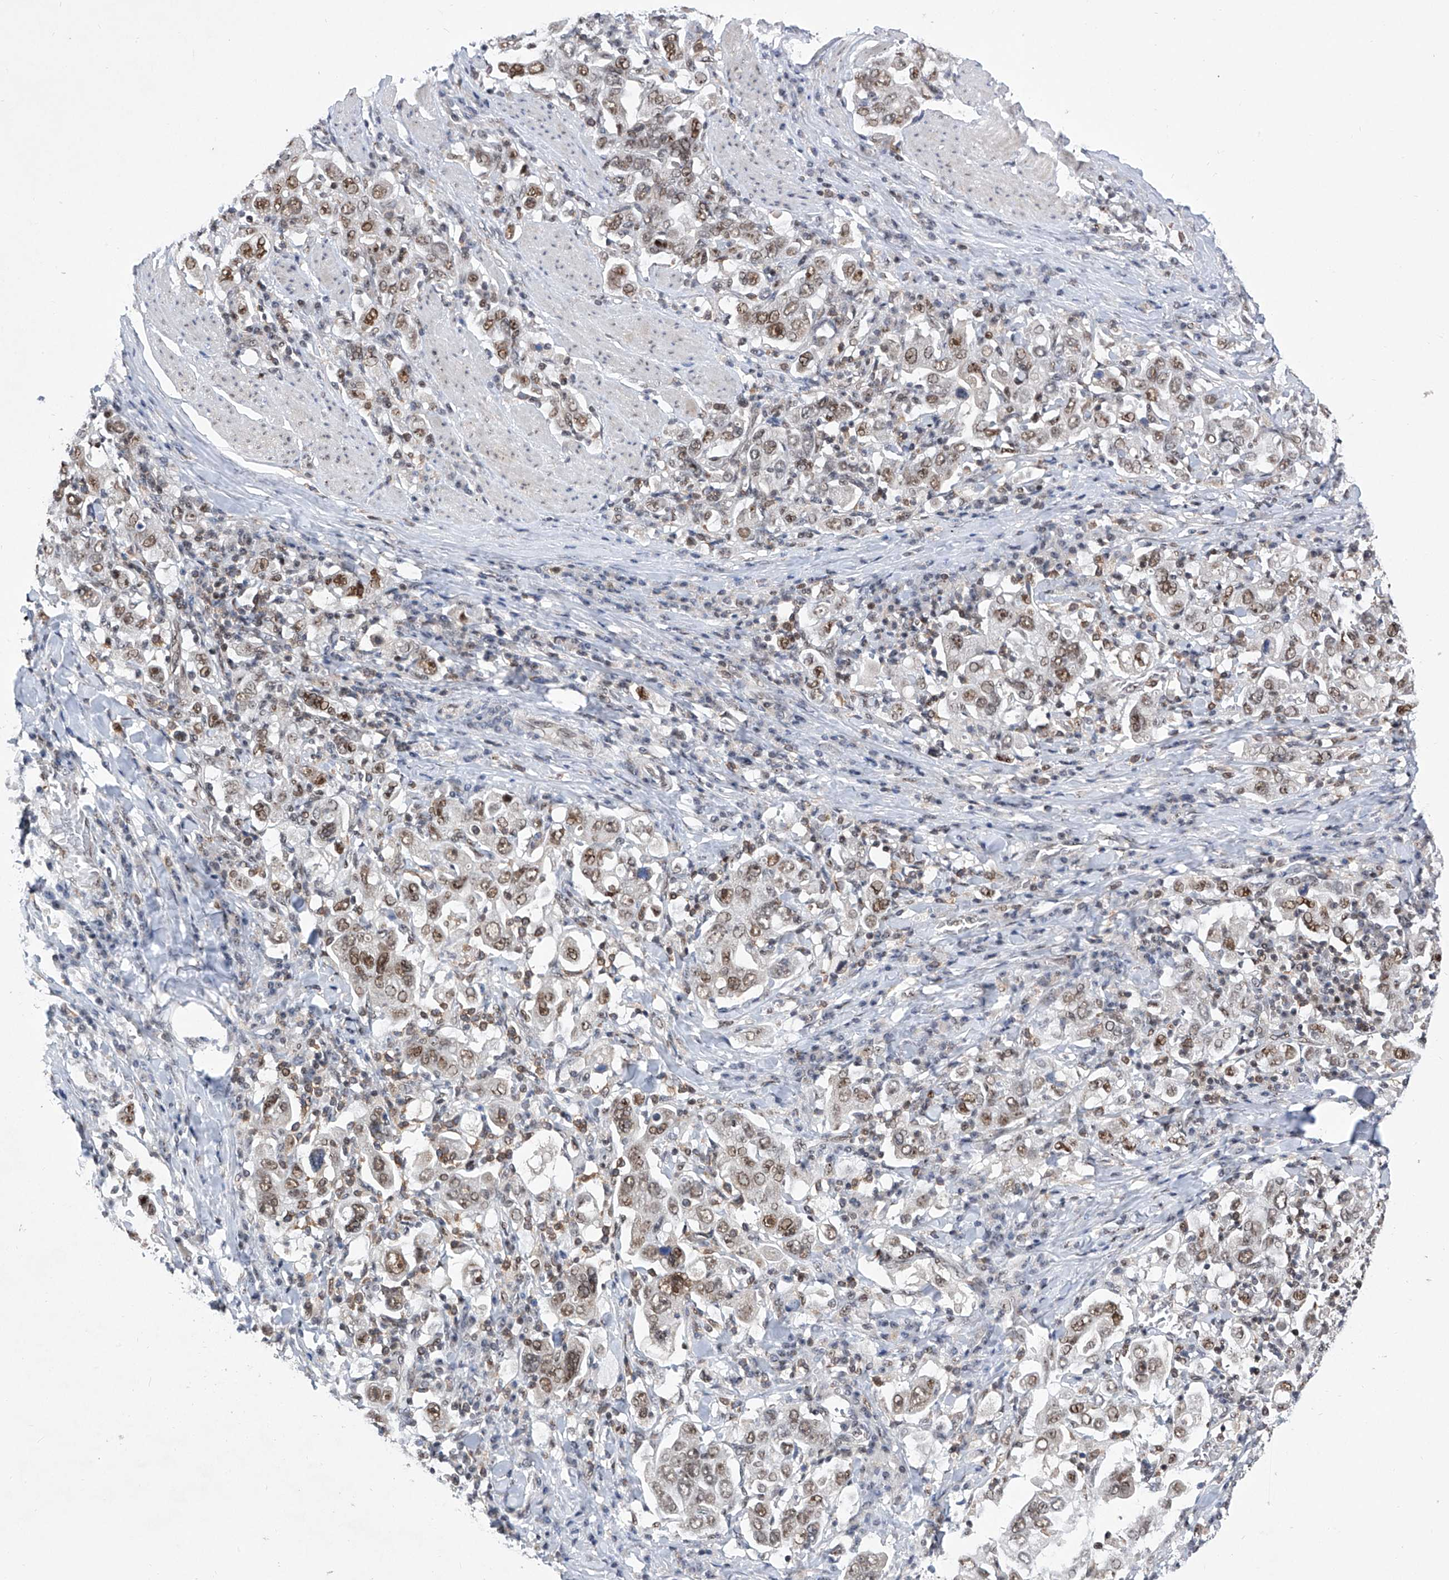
{"staining": {"intensity": "moderate", "quantity": ">75%", "location": "nuclear"}, "tissue": "stomach cancer", "cell_type": "Tumor cells", "image_type": "cancer", "snomed": [{"axis": "morphology", "description": "Adenocarcinoma, NOS"}, {"axis": "topography", "description": "Stomach, upper"}], "caption": "Stomach cancer stained for a protein exhibits moderate nuclear positivity in tumor cells.", "gene": "RAD54L", "patient": {"sex": "male", "age": 62}}